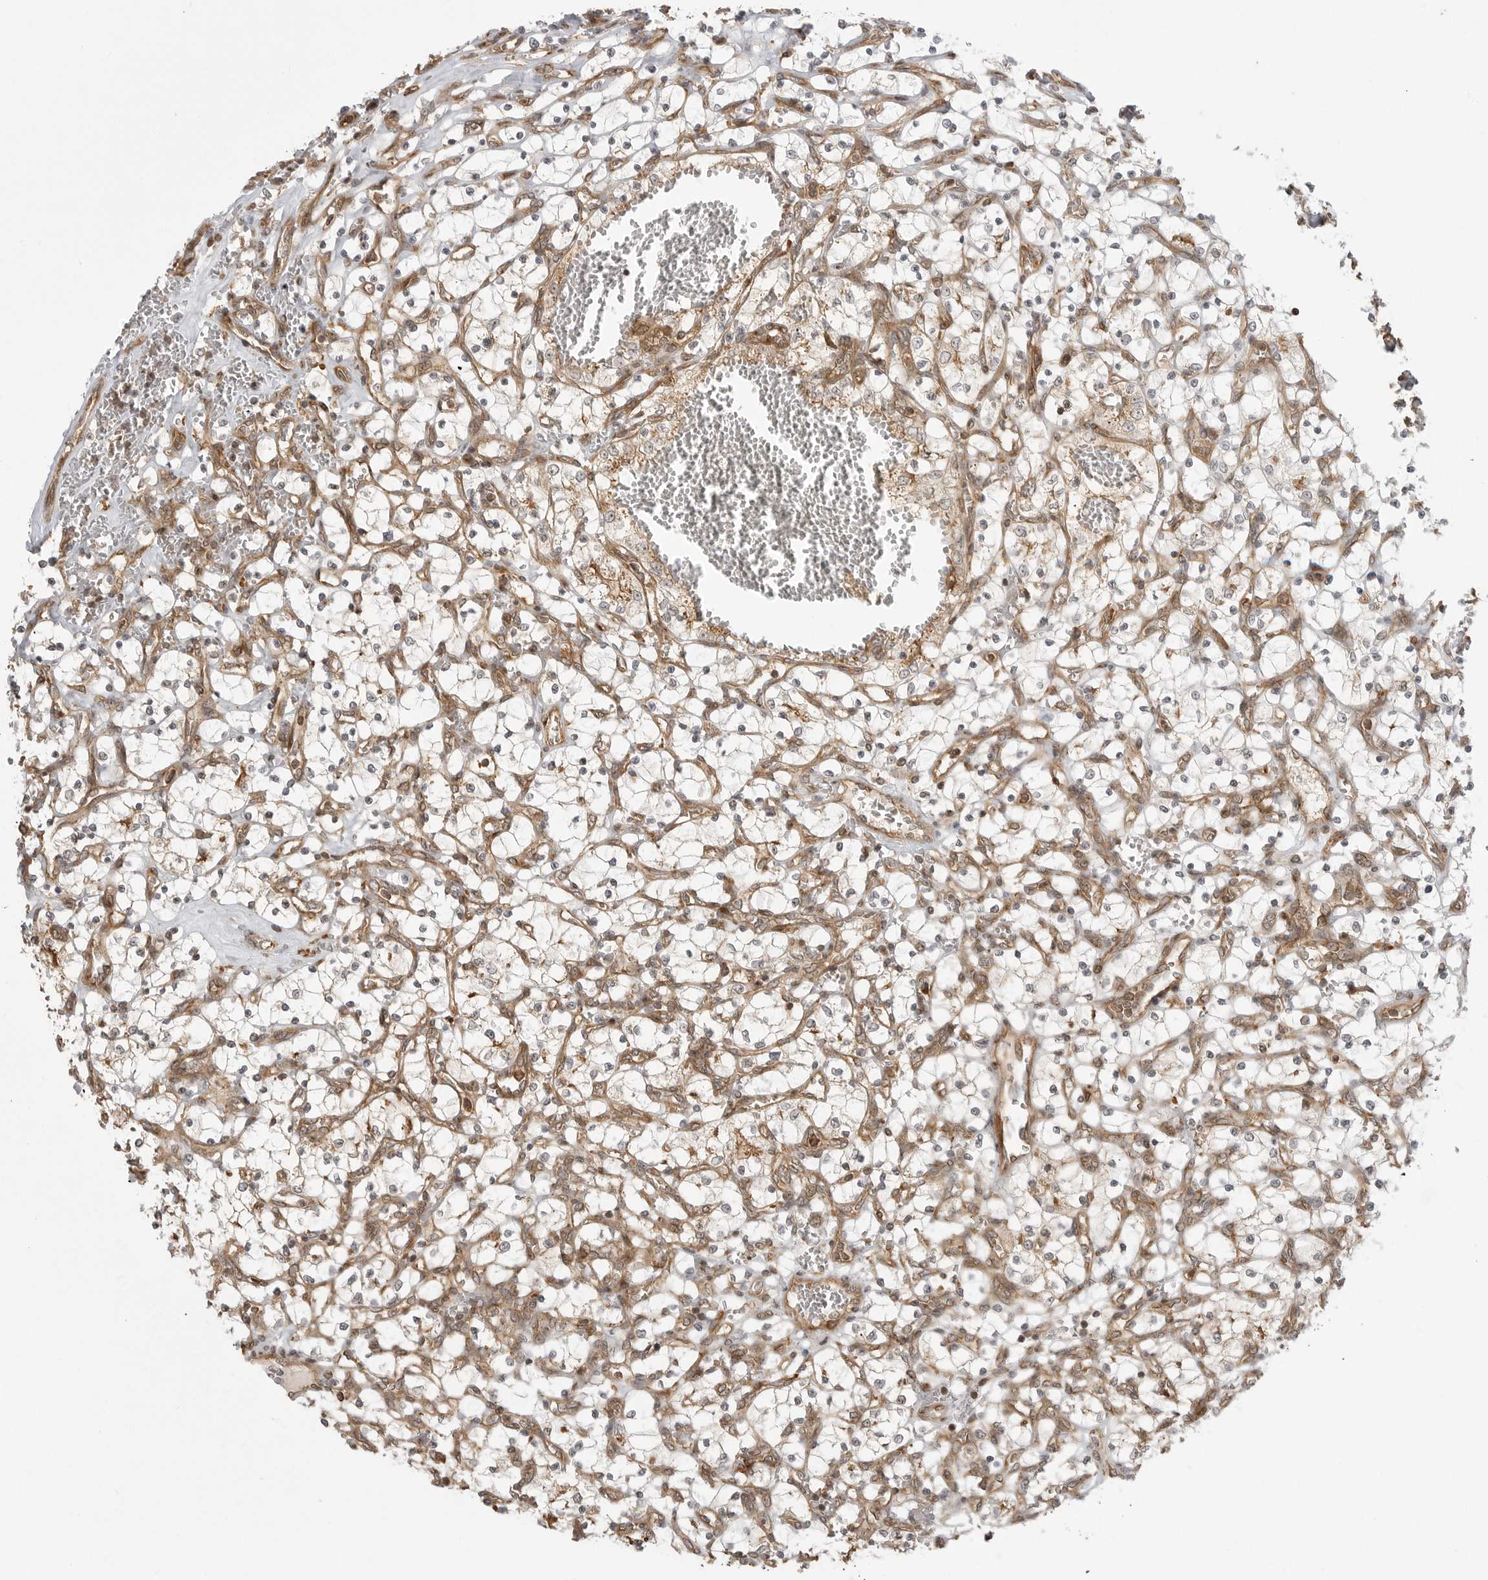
{"staining": {"intensity": "negative", "quantity": "none", "location": "none"}, "tissue": "renal cancer", "cell_type": "Tumor cells", "image_type": "cancer", "snomed": [{"axis": "morphology", "description": "Adenocarcinoma, NOS"}, {"axis": "topography", "description": "Kidney"}], "caption": "Immunohistochemistry (IHC) of human renal cancer exhibits no positivity in tumor cells.", "gene": "FAT3", "patient": {"sex": "female", "age": 69}}